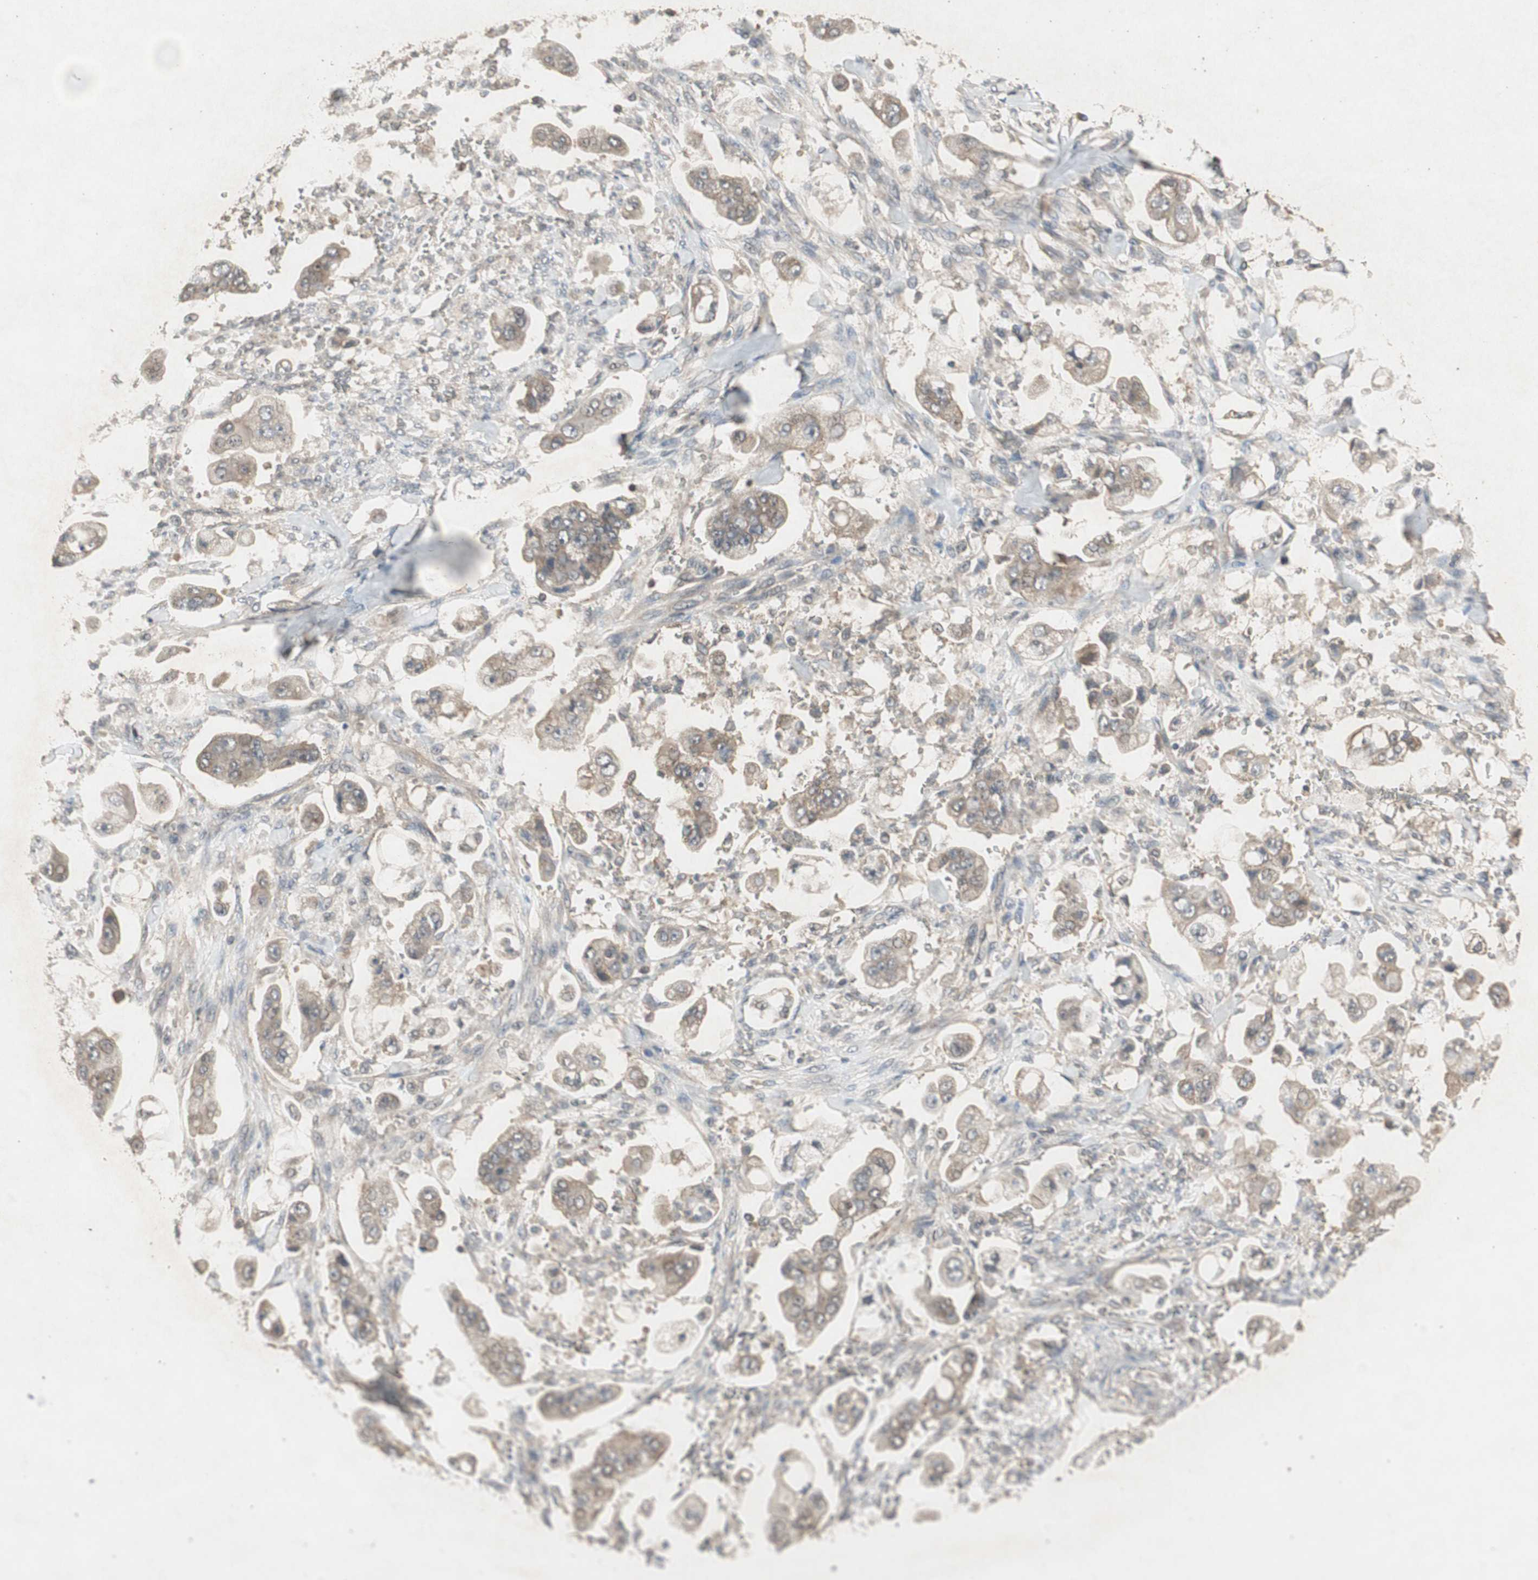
{"staining": {"intensity": "moderate", "quantity": ">75%", "location": "cytoplasmic/membranous"}, "tissue": "stomach cancer", "cell_type": "Tumor cells", "image_type": "cancer", "snomed": [{"axis": "morphology", "description": "Adenocarcinoma, NOS"}, {"axis": "topography", "description": "Stomach"}], "caption": "Stomach cancer stained with immunohistochemistry exhibits moderate cytoplasmic/membranous positivity in about >75% of tumor cells.", "gene": "UBAC1", "patient": {"sex": "male", "age": 62}}